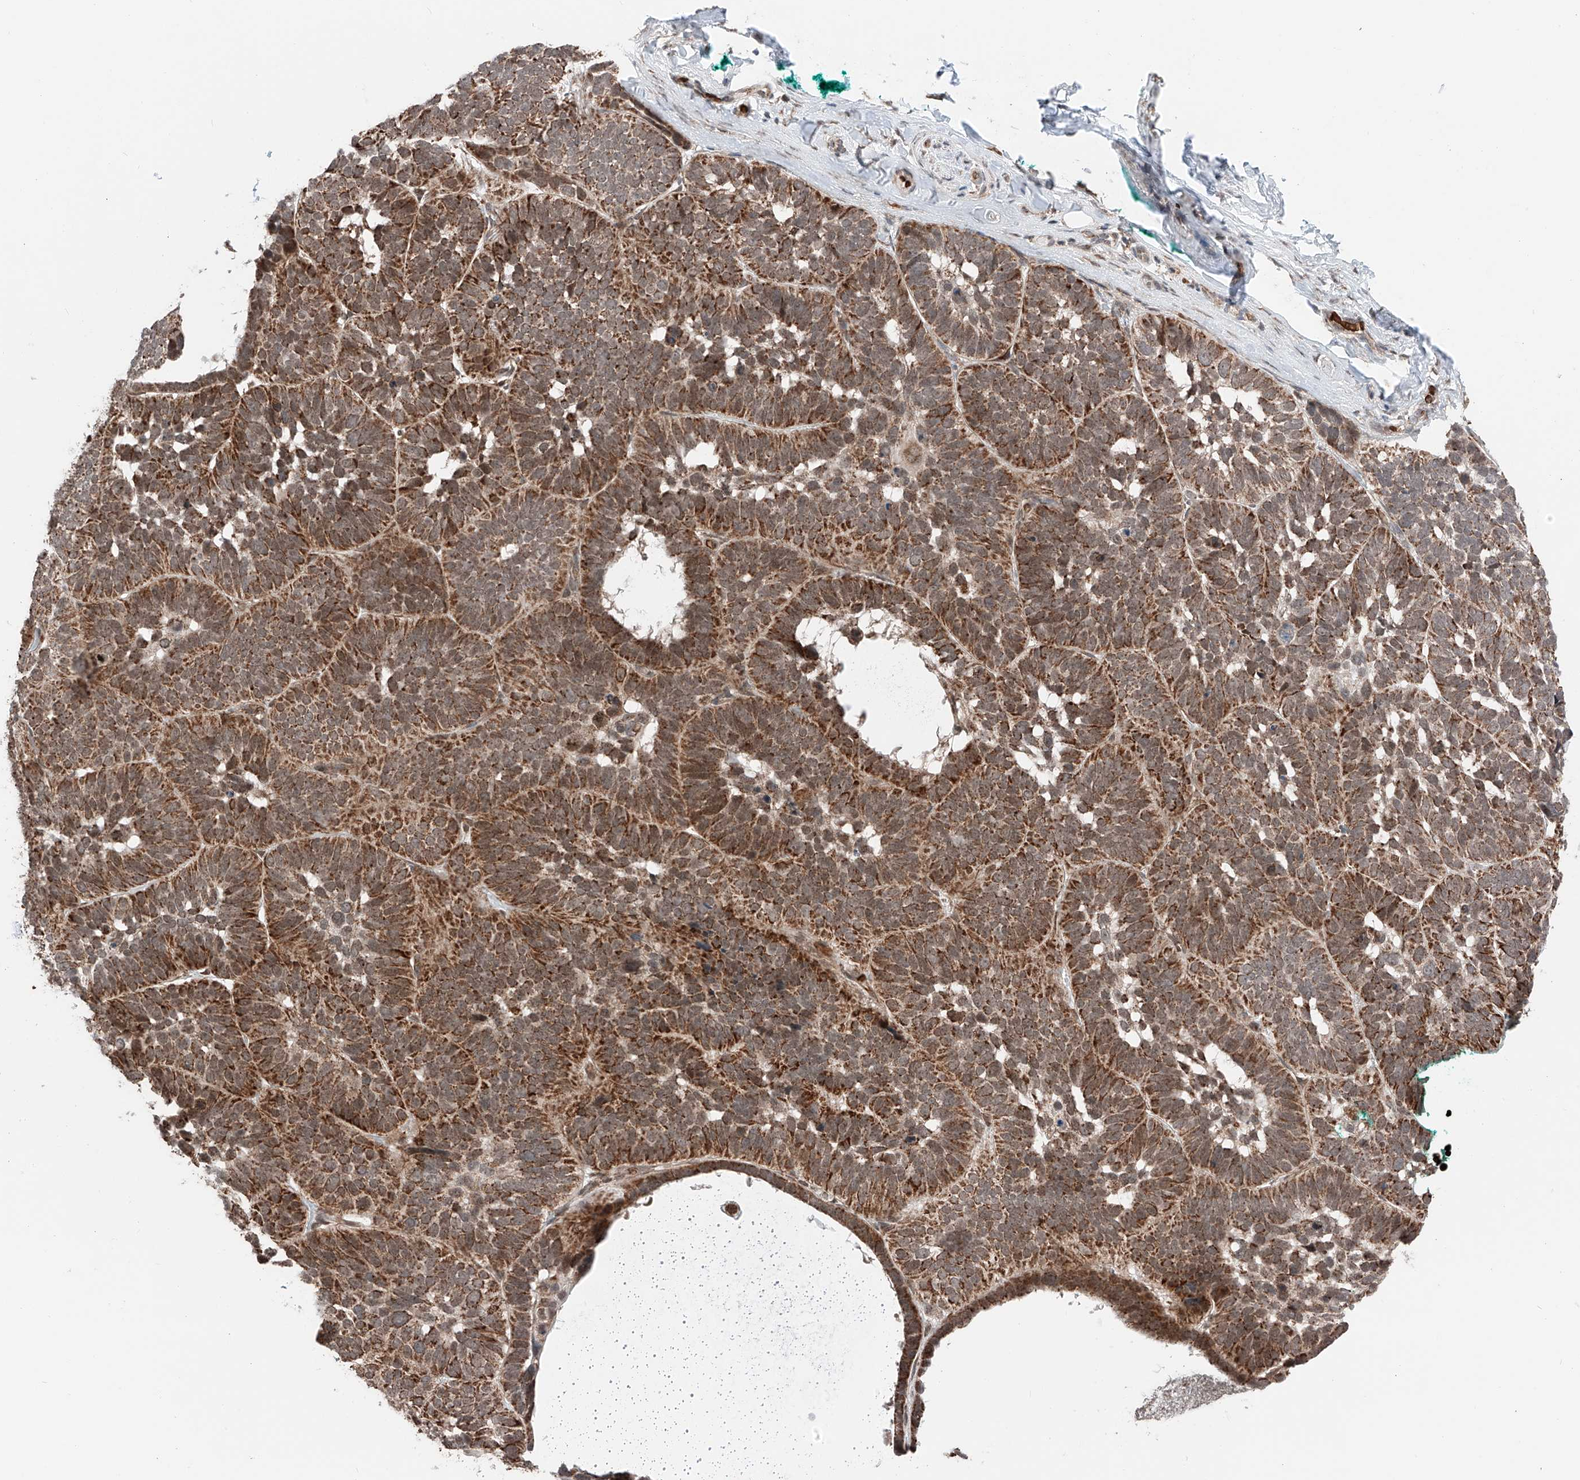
{"staining": {"intensity": "strong", "quantity": ">75%", "location": "cytoplasmic/membranous,nuclear"}, "tissue": "skin cancer", "cell_type": "Tumor cells", "image_type": "cancer", "snomed": [{"axis": "morphology", "description": "Basal cell carcinoma"}, {"axis": "topography", "description": "Skin"}], "caption": "IHC of skin cancer (basal cell carcinoma) exhibits high levels of strong cytoplasmic/membranous and nuclear expression in about >75% of tumor cells.", "gene": "ZSCAN29", "patient": {"sex": "male", "age": 62}}